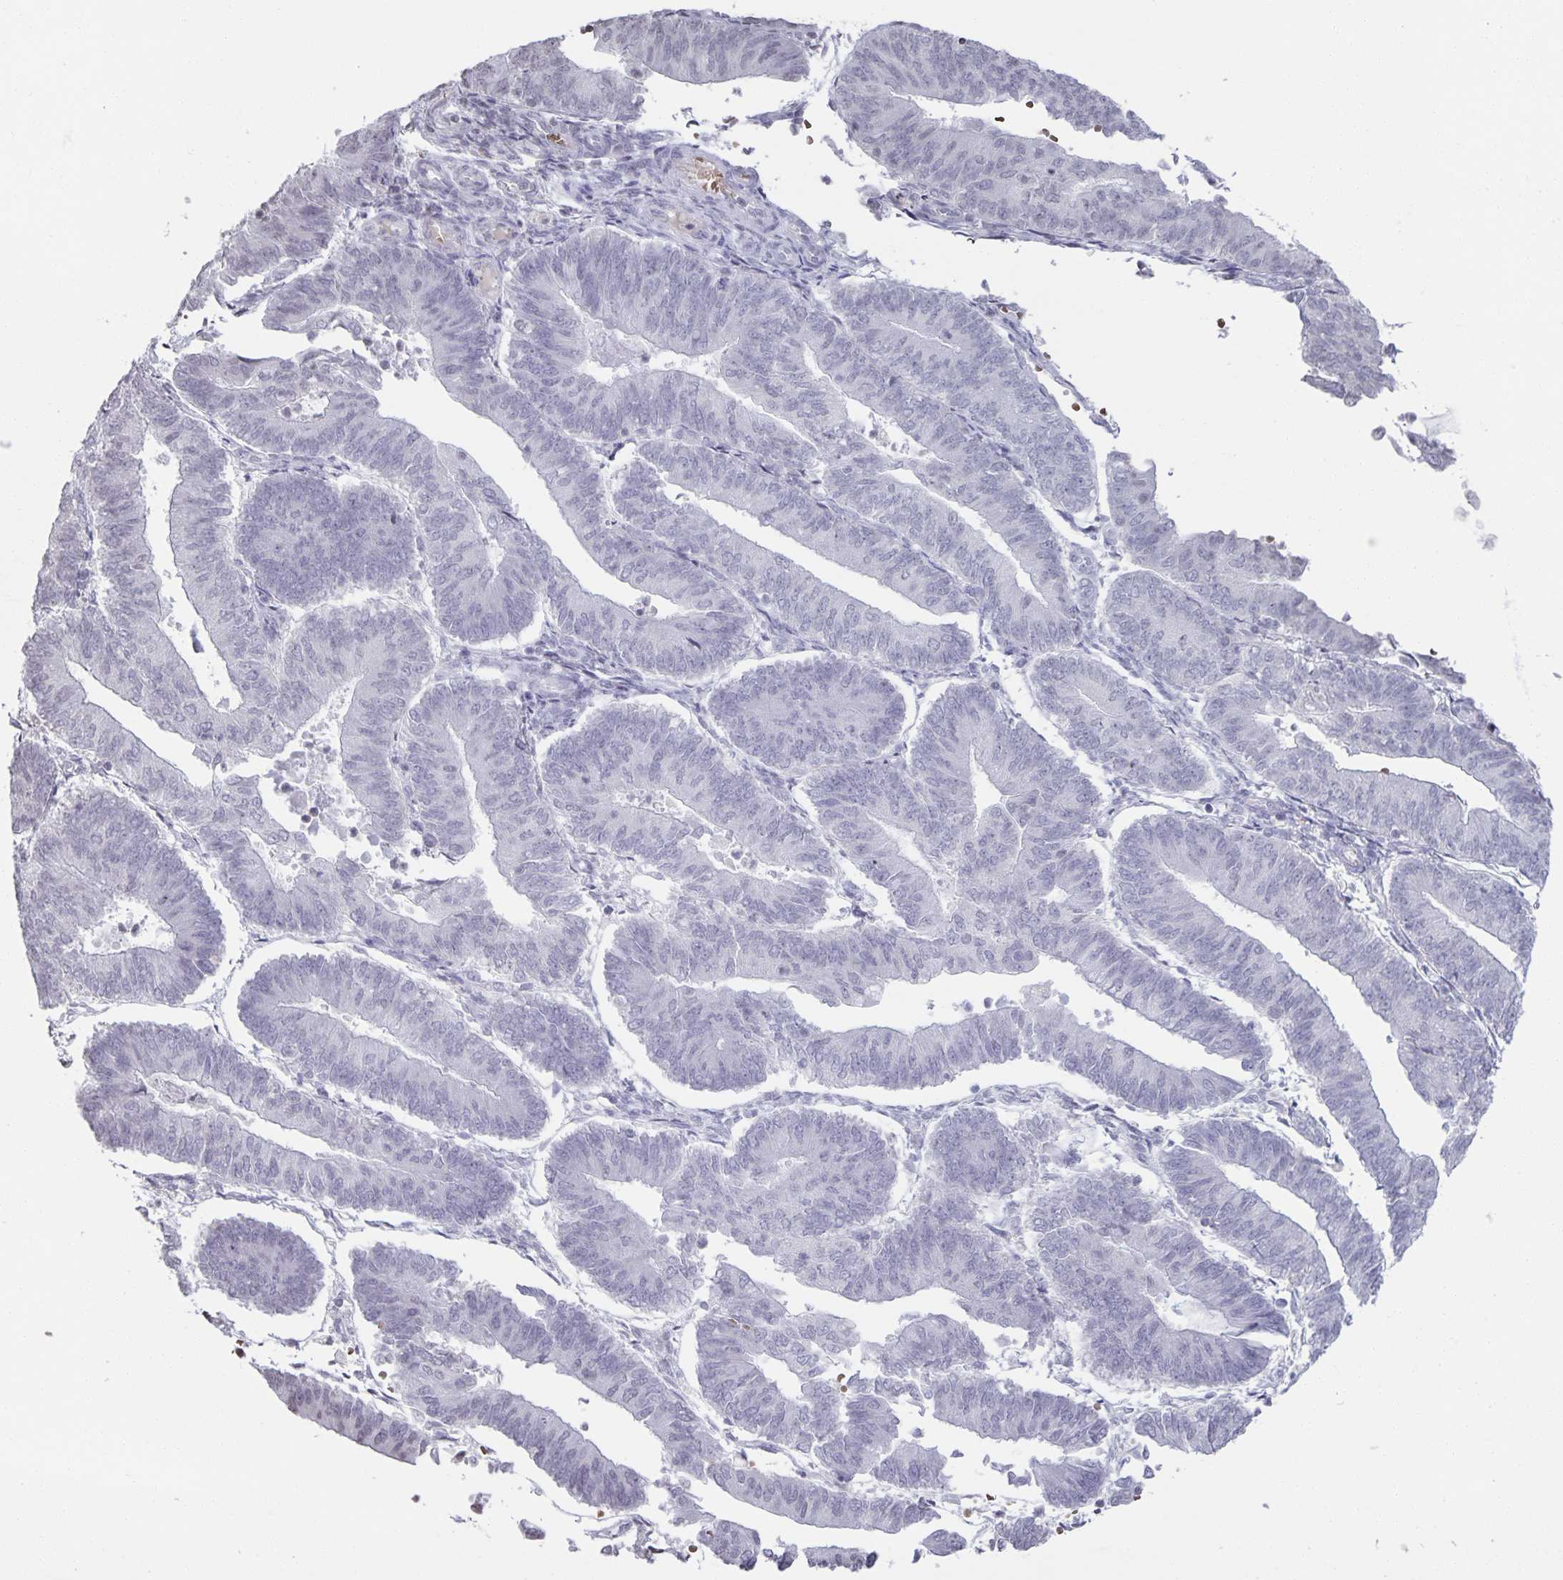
{"staining": {"intensity": "negative", "quantity": "none", "location": "none"}, "tissue": "endometrial cancer", "cell_type": "Tumor cells", "image_type": "cancer", "snomed": [{"axis": "morphology", "description": "Adenocarcinoma, NOS"}, {"axis": "topography", "description": "Endometrium"}], "caption": "An IHC photomicrograph of endometrial cancer is shown. There is no staining in tumor cells of endometrial cancer. (DAB (3,3'-diaminobenzidine) immunohistochemistry (IHC) with hematoxylin counter stain).", "gene": "AQP4", "patient": {"sex": "female", "age": 65}}